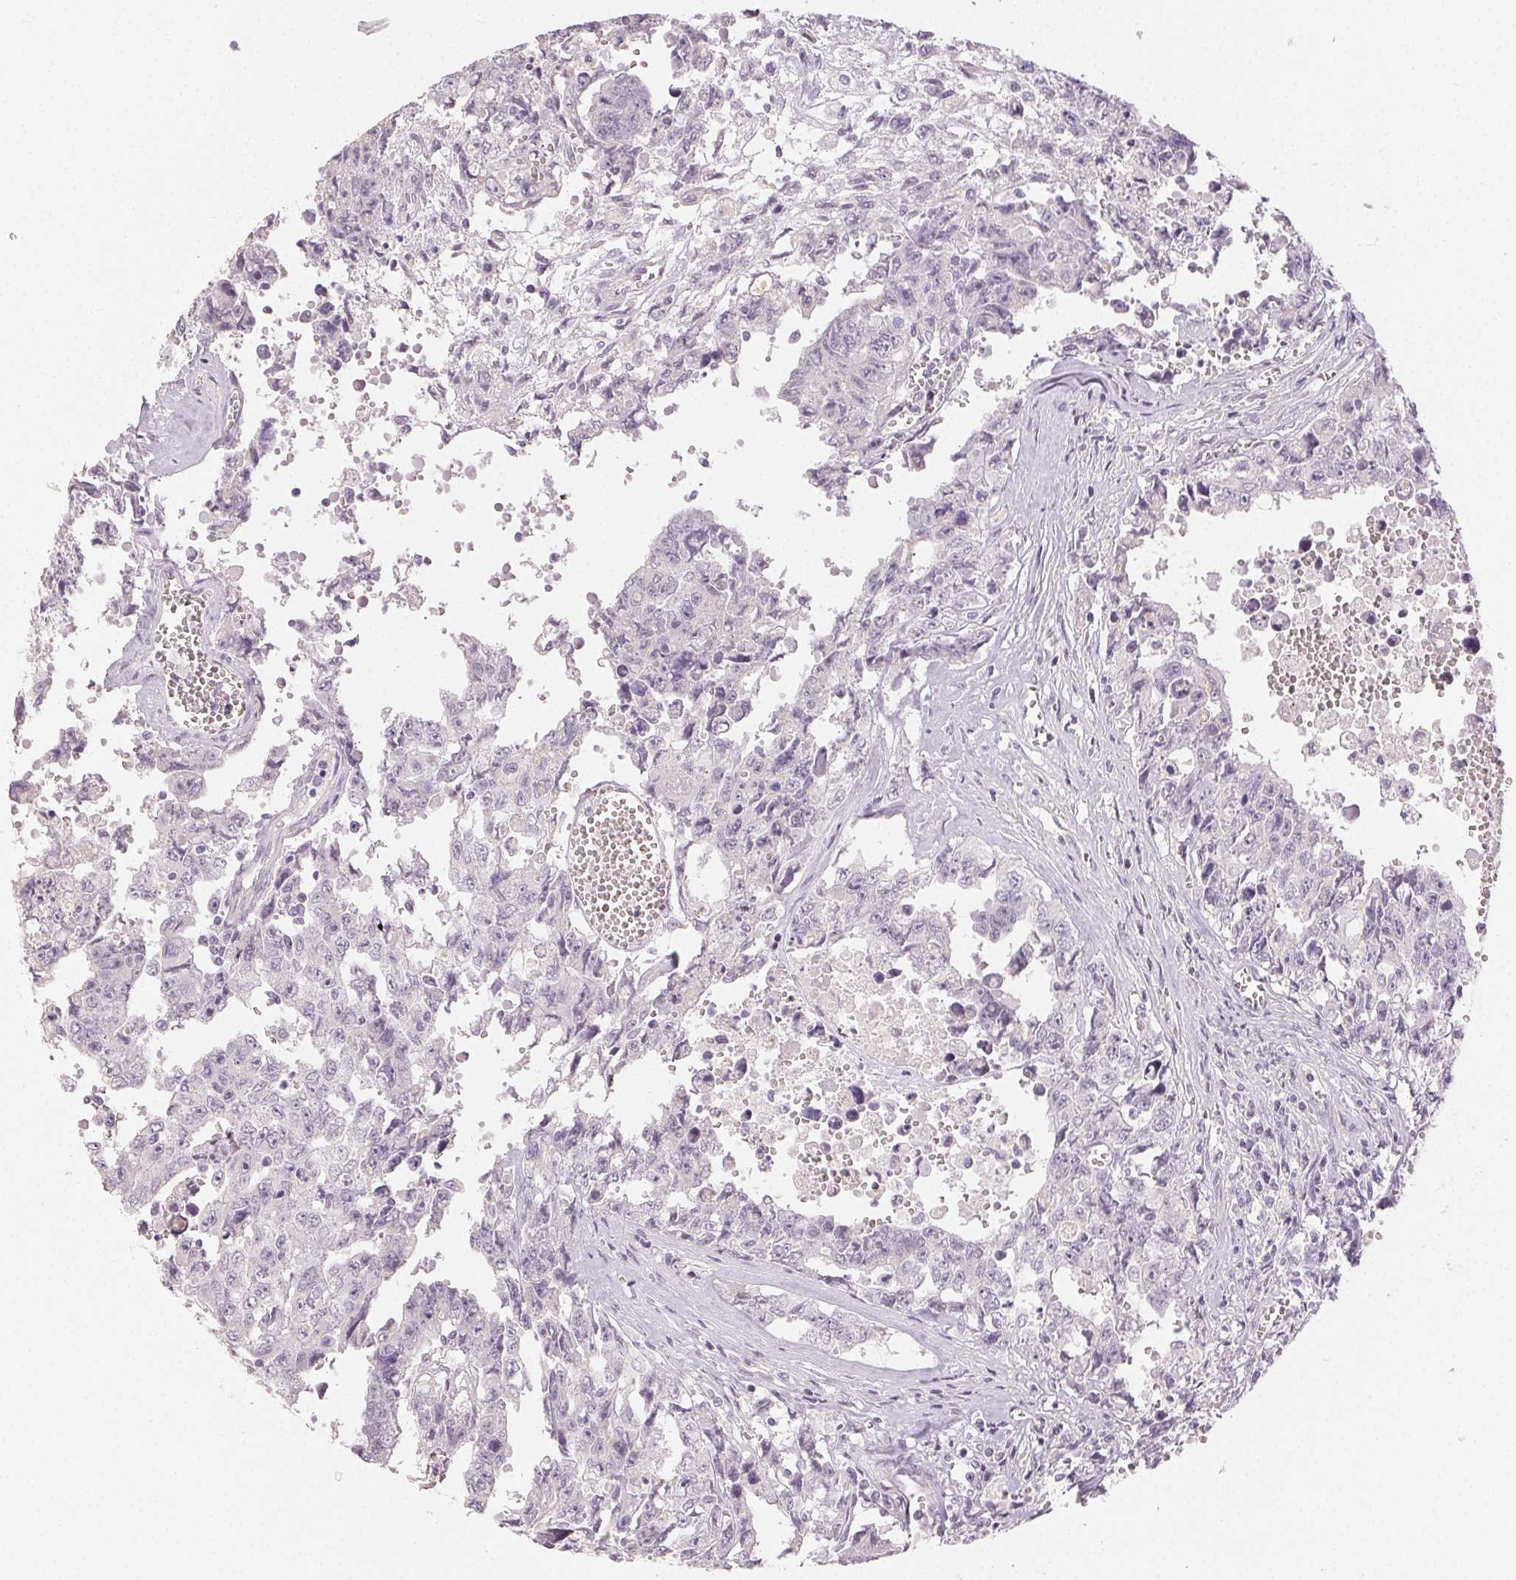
{"staining": {"intensity": "negative", "quantity": "none", "location": "none"}, "tissue": "testis cancer", "cell_type": "Tumor cells", "image_type": "cancer", "snomed": [{"axis": "morphology", "description": "Carcinoma, Embryonal, NOS"}, {"axis": "topography", "description": "Testis"}], "caption": "This is a micrograph of immunohistochemistry staining of testis embryonal carcinoma, which shows no positivity in tumor cells.", "gene": "LVRN", "patient": {"sex": "male", "age": 24}}